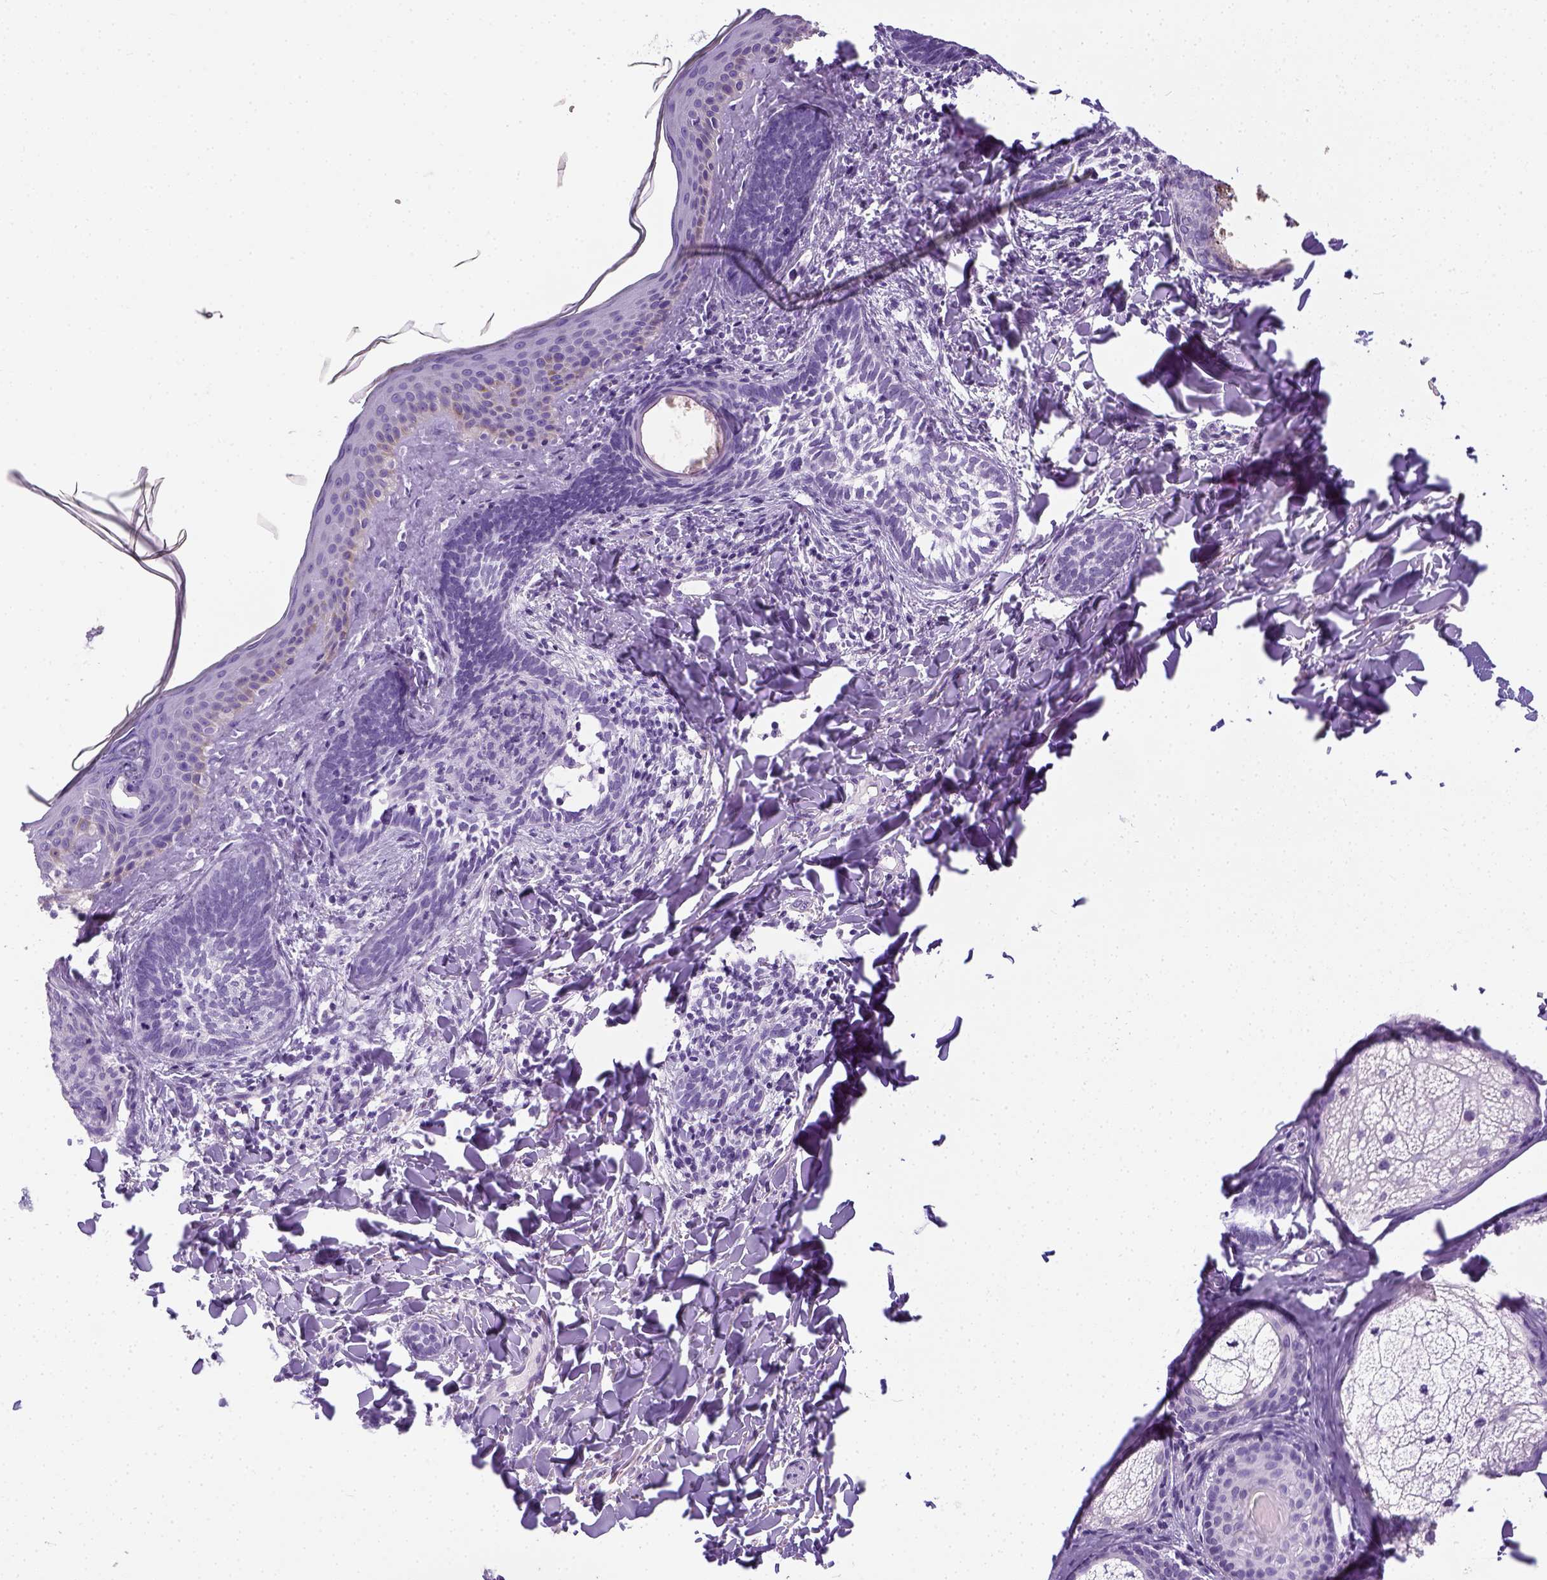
{"staining": {"intensity": "negative", "quantity": "none", "location": "none"}, "tissue": "skin cancer", "cell_type": "Tumor cells", "image_type": "cancer", "snomed": [{"axis": "morphology", "description": "Normal tissue, NOS"}, {"axis": "morphology", "description": "Basal cell carcinoma"}, {"axis": "topography", "description": "Skin"}], "caption": "An immunohistochemistry image of basal cell carcinoma (skin) is shown. There is no staining in tumor cells of basal cell carcinoma (skin).", "gene": "LGSN", "patient": {"sex": "male", "age": 46}}